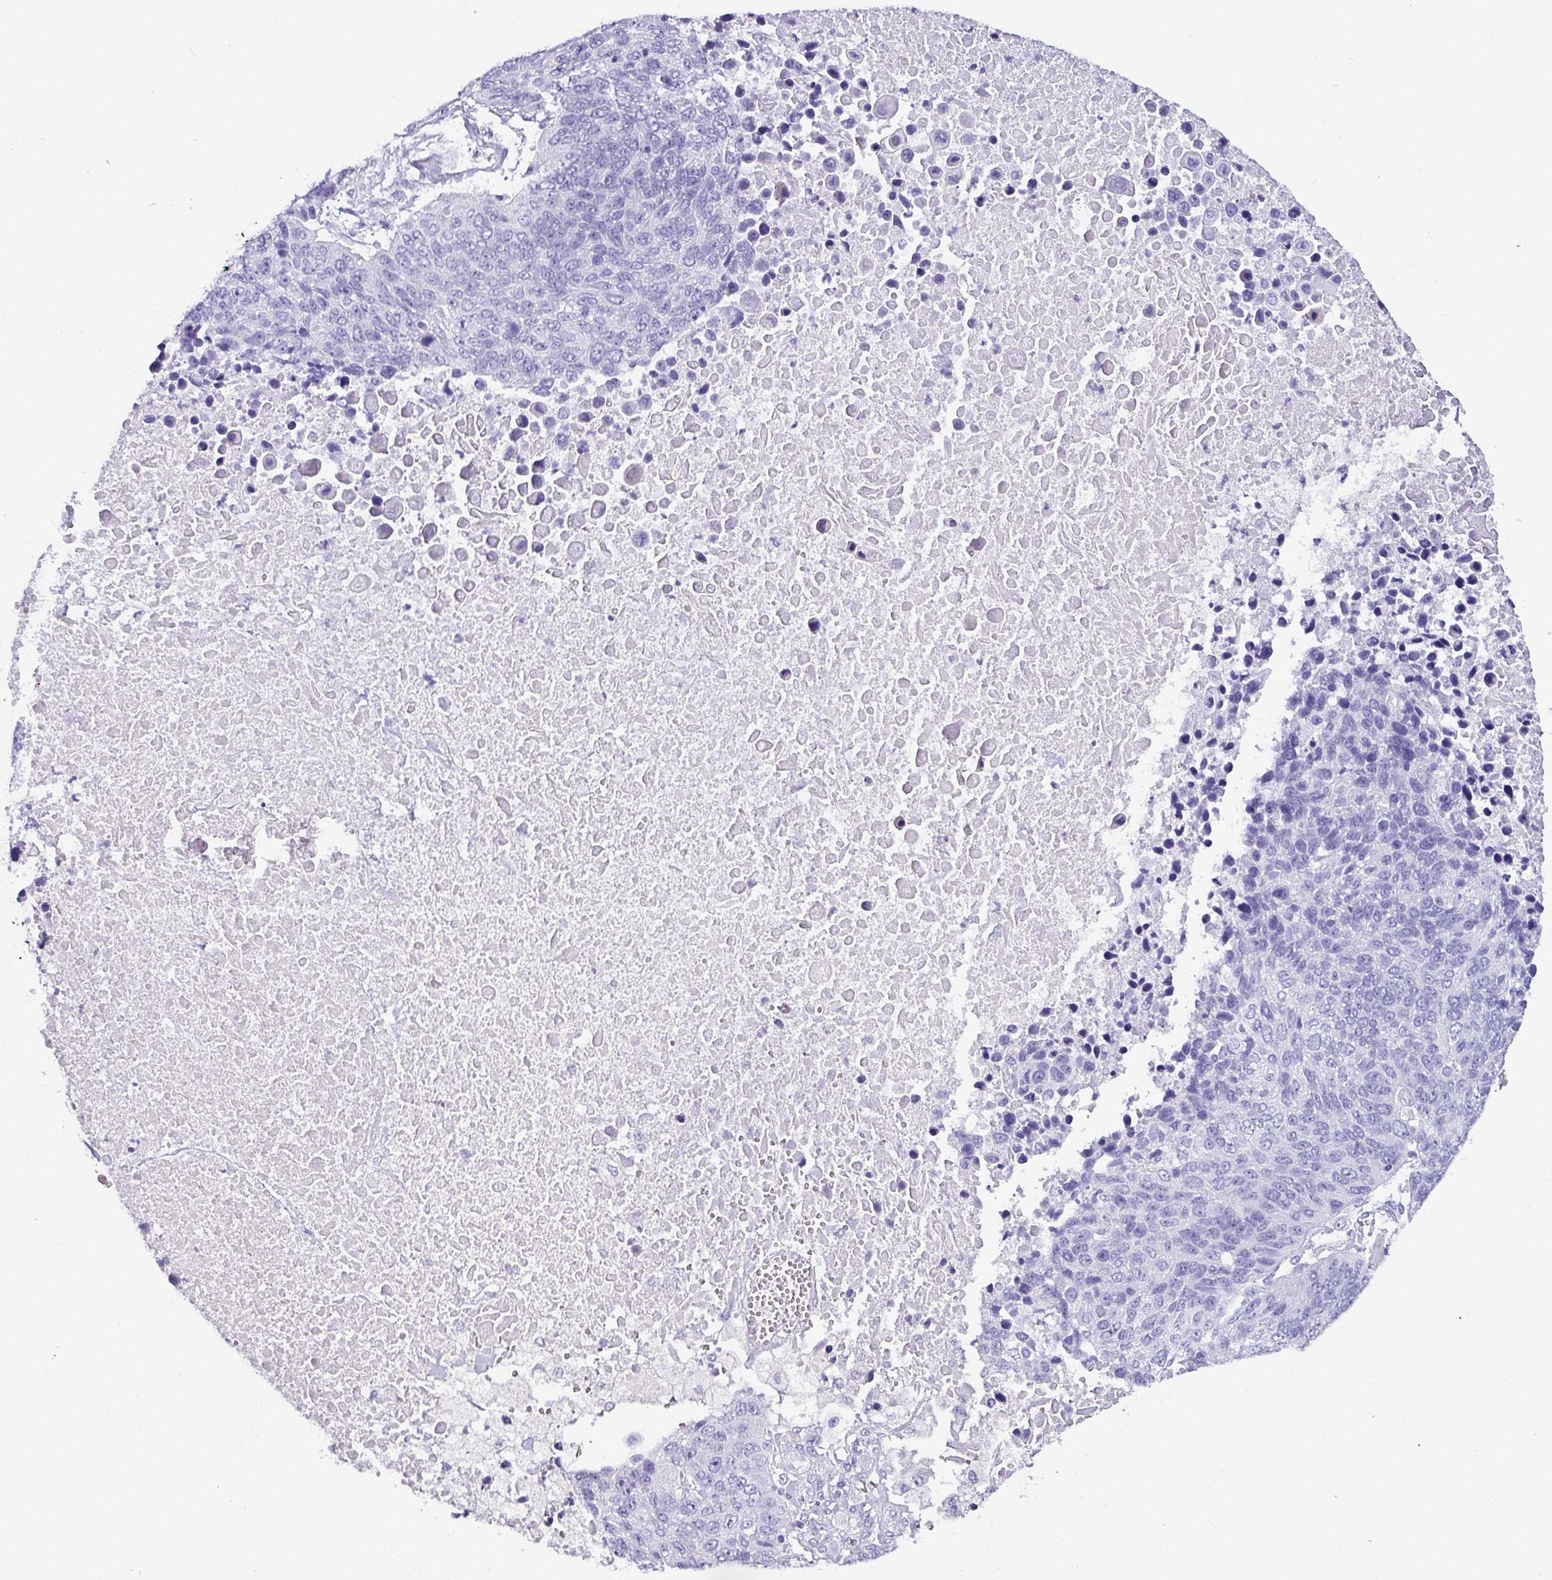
{"staining": {"intensity": "negative", "quantity": "none", "location": "none"}, "tissue": "lung cancer", "cell_type": "Tumor cells", "image_type": "cancer", "snomed": [{"axis": "morphology", "description": "Normal tissue, NOS"}, {"axis": "morphology", "description": "Squamous cell carcinoma, NOS"}, {"axis": "topography", "description": "Lymph node"}, {"axis": "topography", "description": "Lung"}], "caption": "Human lung cancer stained for a protein using immunohistochemistry displays no positivity in tumor cells.", "gene": "NAPSA", "patient": {"sex": "male", "age": 66}}